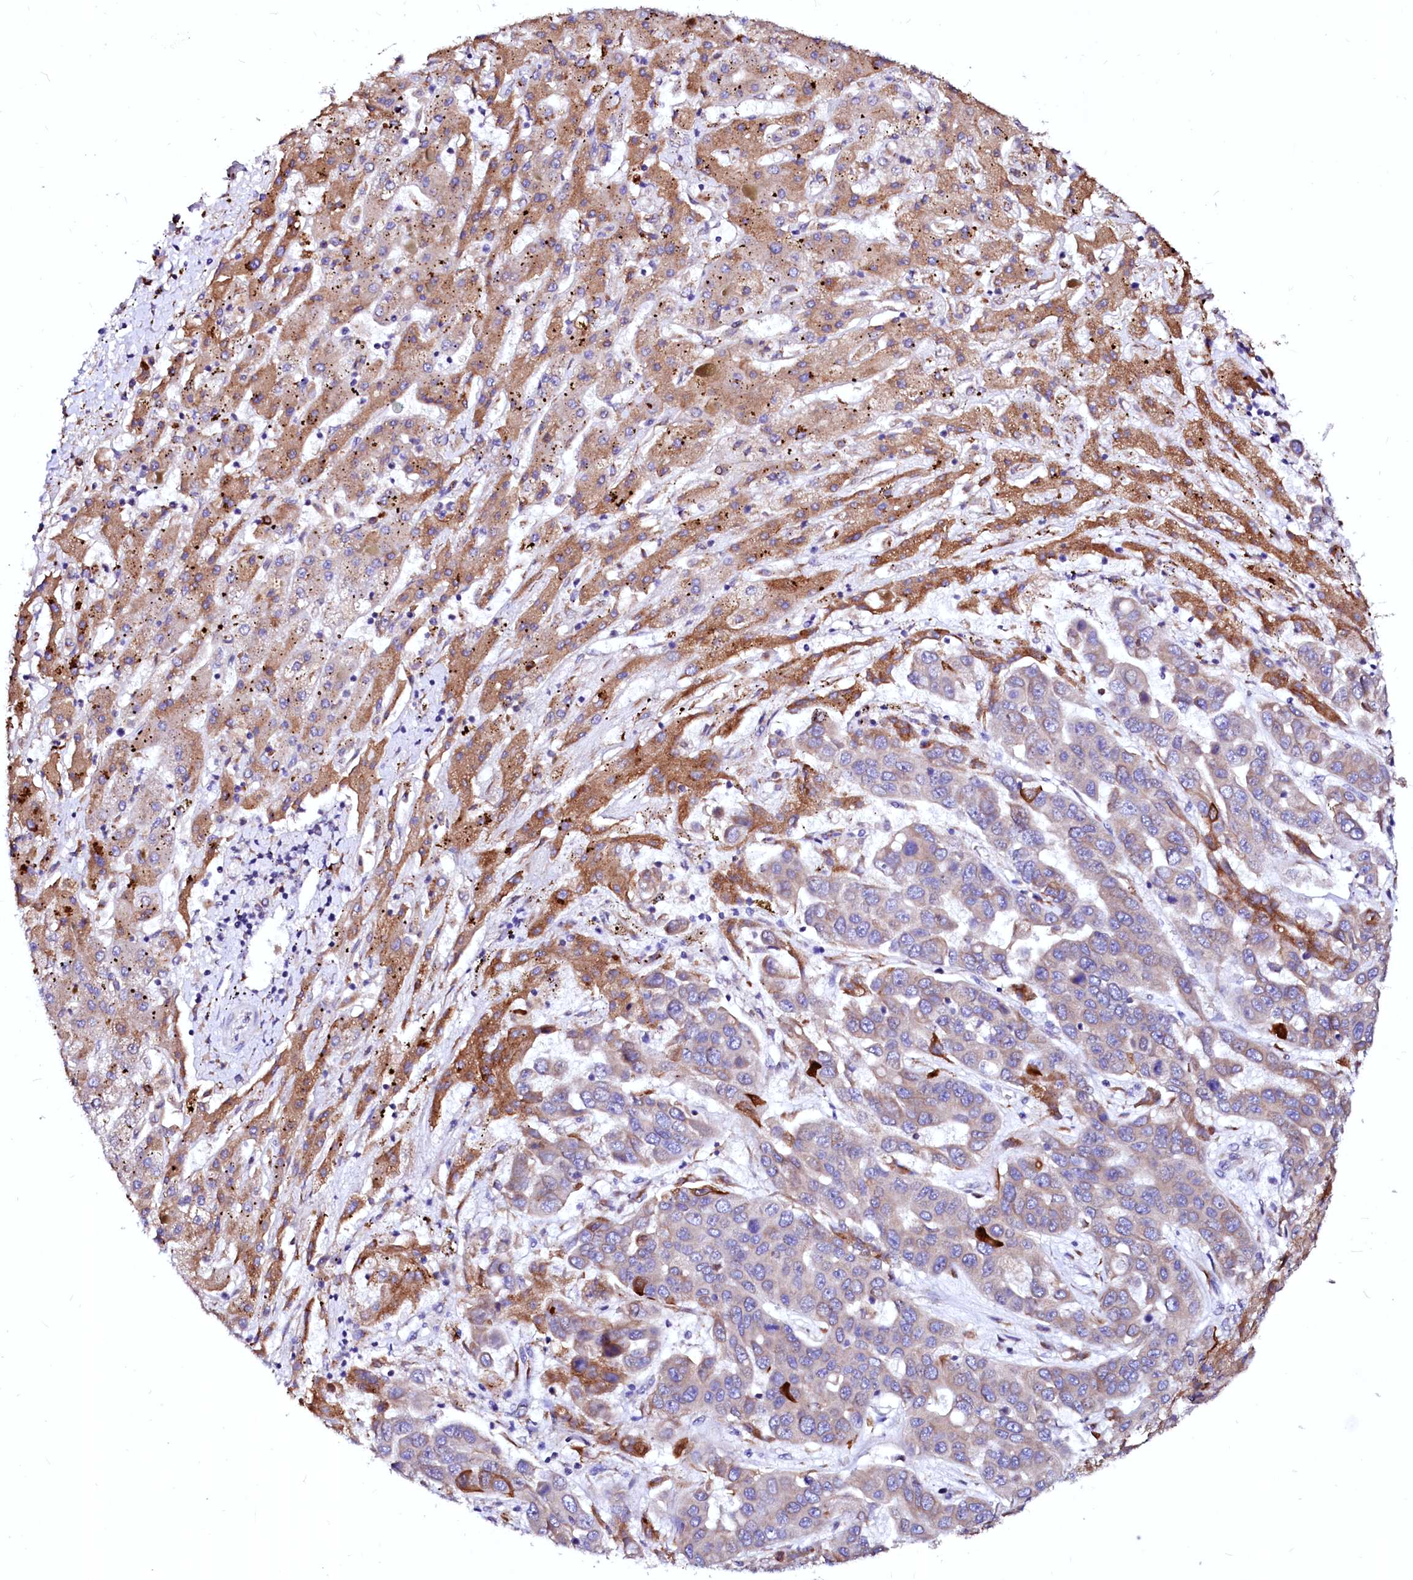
{"staining": {"intensity": "strong", "quantity": "<25%", "location": "cytoplasmic/membranous"}, "tissue": "liver cancer", "cell_type": "Tumor cells", "image_type": "cancer", "snomed": [{"axis": "morphology", "description": "Cholangiocarcinoma"}, {"axis": "topography", "description": "Liver"}], "caption": "This is a photomicrograph of IHC staining of liver cholangiocarcinoma, which shows strong staining in the cytoplasmic/membranous of tumor cells.", "gene": "LMAN1", "patient": {"sex": "female", "age": 52}}